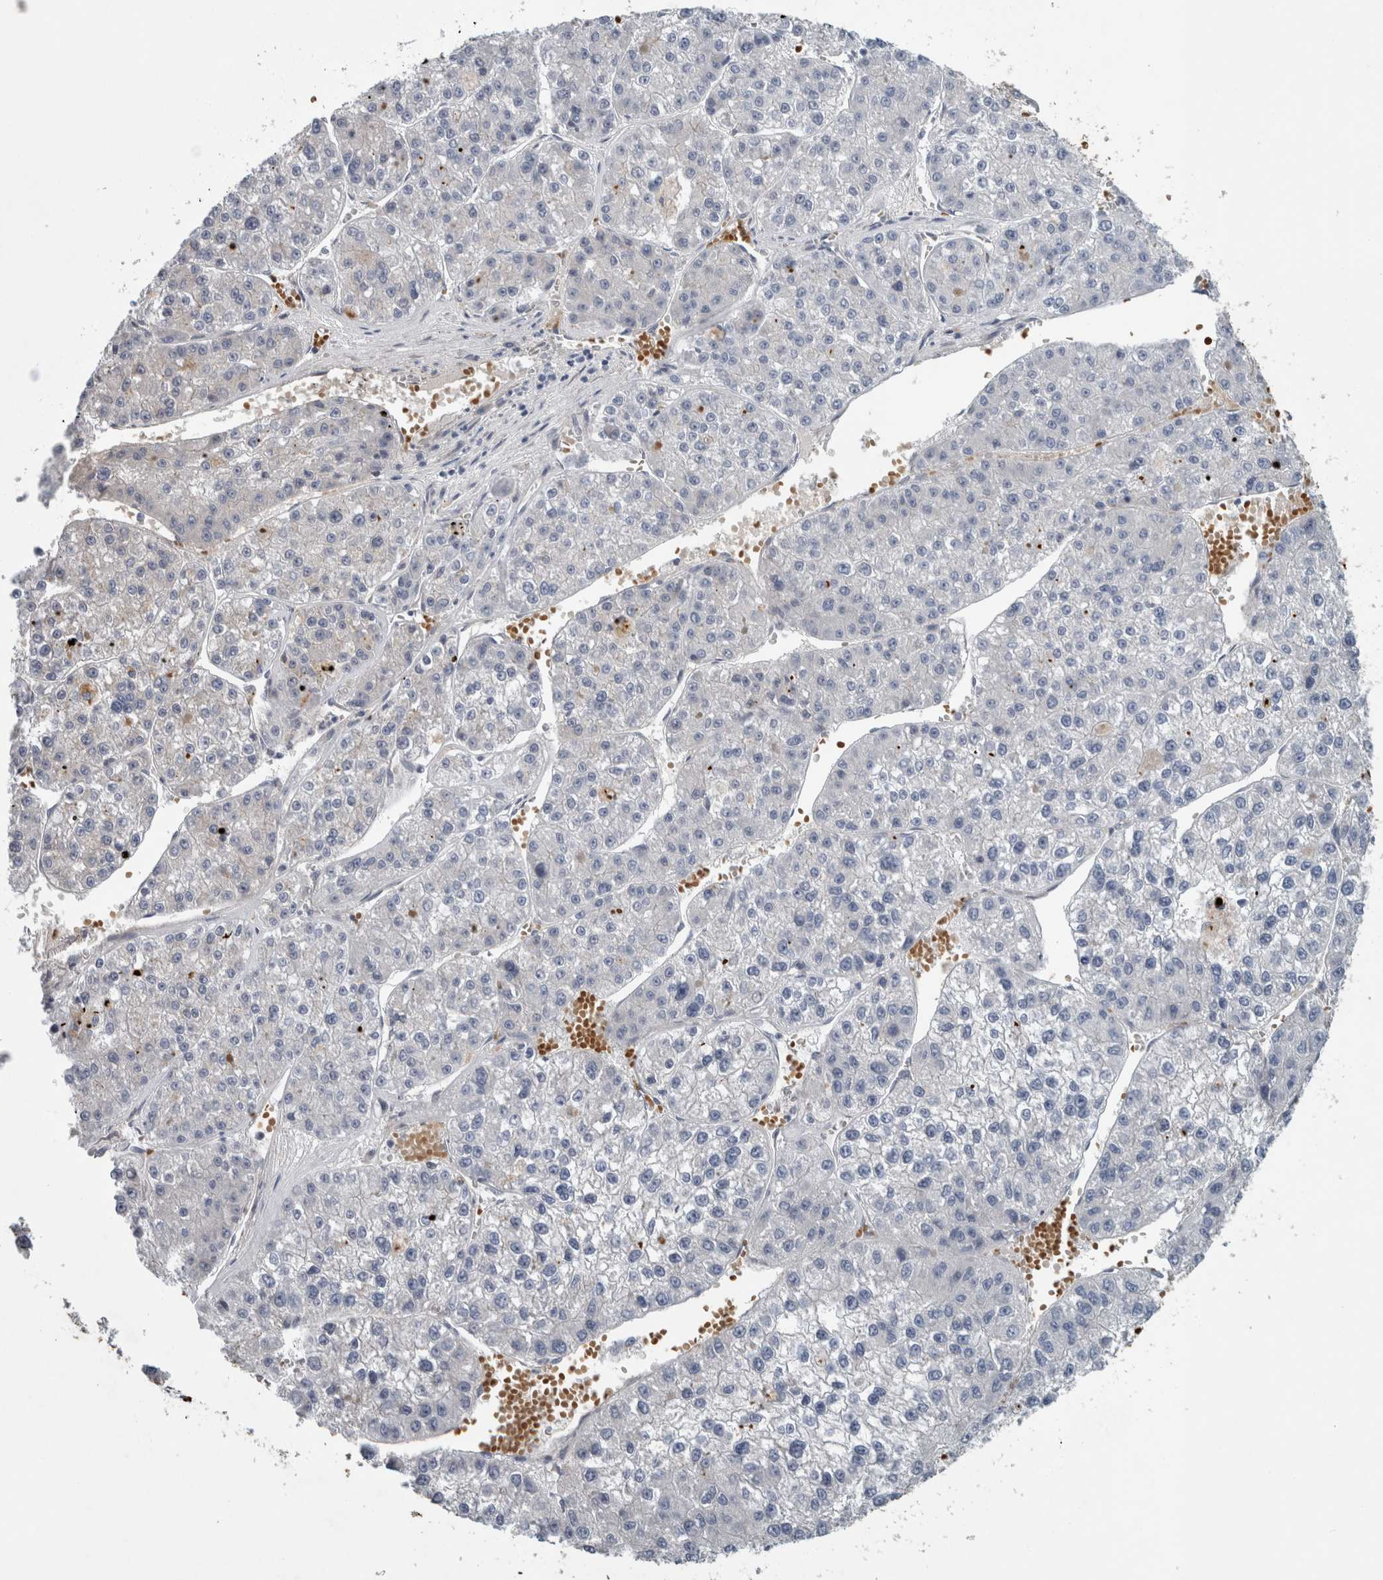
{"staining": {"intensity": "negative", "quantity": "none", "location": "none"}, "tissue": "liver cancer", "cell_type": "Tumor cells", "image_type": "cancer", "snomed": [{"axis": "morphology", "description": "Carcinoma, Hepatocellular, NOS"}, {"axis": "topography", "description": "Liver"}], "caption": "High power microscopy micrograph of an IHC photomicrograph of liver hepatocellular carcinoma, revealing no significant staining in tumor cells.", "gene": "SH3GL2", "patient": {"sex": "female", "age": 73}}